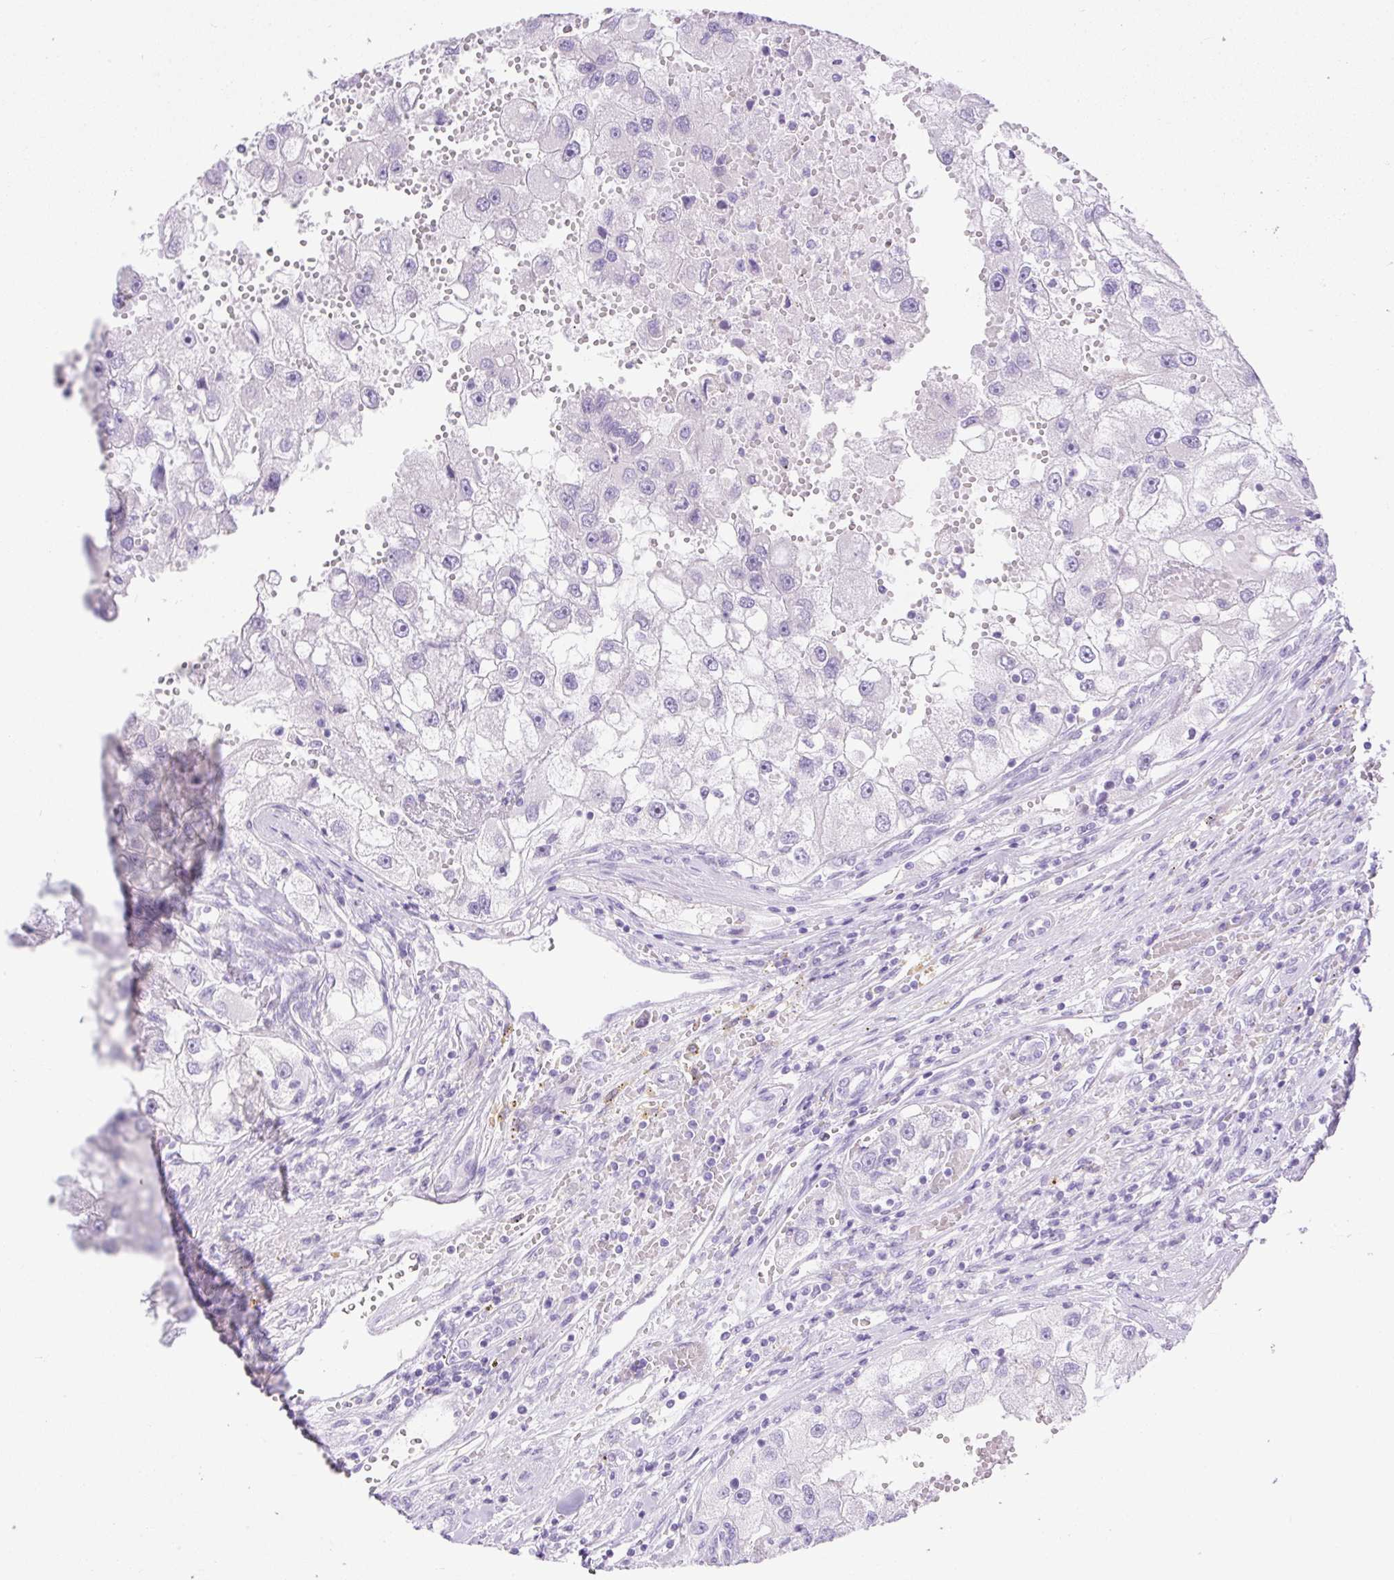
{"staining": {"intensity": "negative", "quantity": "none", "location": "none"}, "tissue": "renal cancer", "cell_type": "Tumor cells", "image_type": "cancer", "snomed": [{"axis": "morphology", "description": "Adenocarcinoma, NOS"}, {"axis": "topography", "description": "Kidney"}], "caption": "The micrograph displays no significant positivity in tumor cells of renal cancer (adenocarcinoma). (DAB immunohistochemistry with hematoxylin counter stain).", "gene": "SLC25A40", "patient": {"sex": "male", "age": 63}}